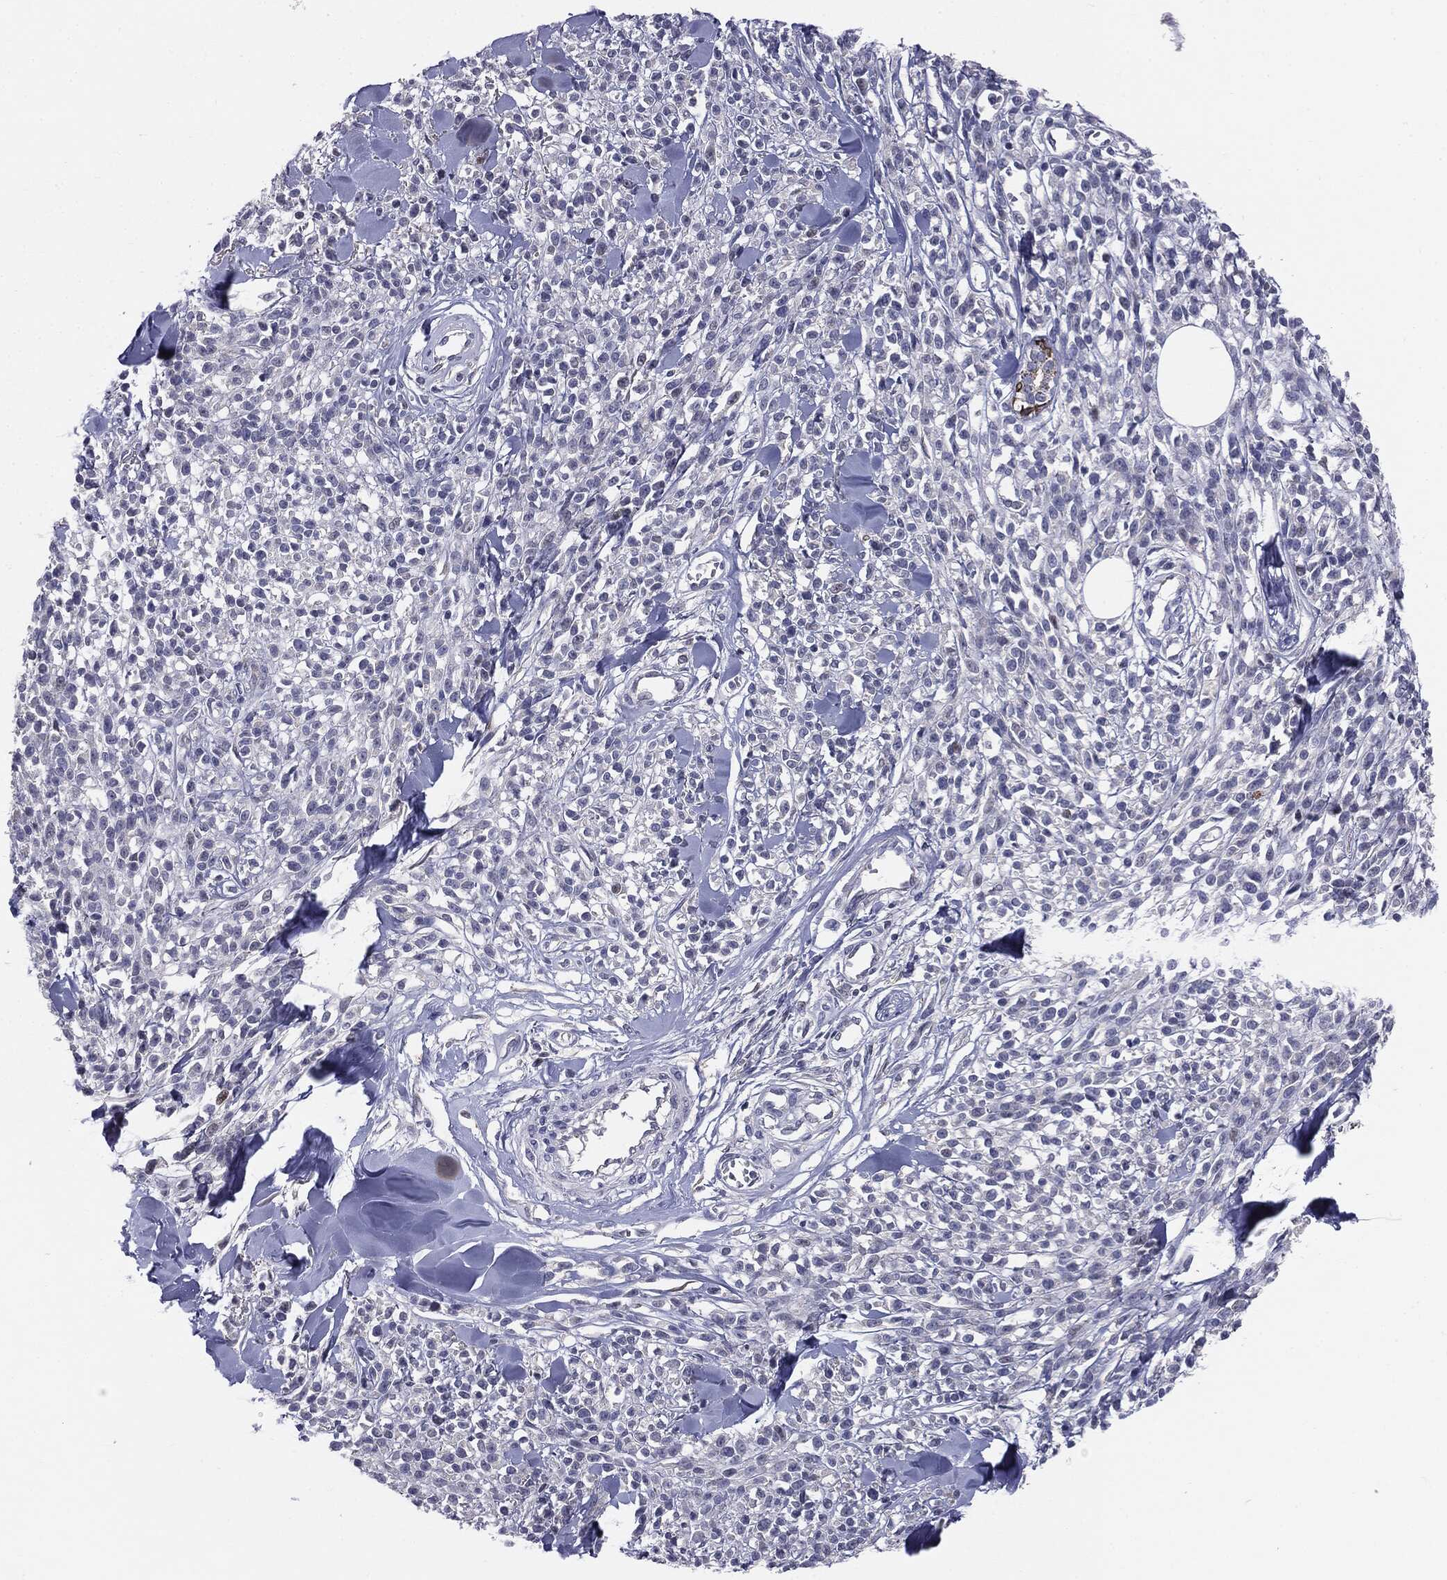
{"staining": {"intensity": "negative", "quantity": "none", "location": "none"}, "tissue": "melanoma", "cell_type": "Tumor cells", "image_type": "cancer", "snomed": [{"axis": "morphology", "description": "Malignant melanoma, NOS"}, {"axis": "topography", "description": "Skin"}, {"axis": "topography", "description": "Skin of trunk"}], "caption": "Protein analysis of melanoma exhibits no significant staining in tumor cells.", "gene": "KRT5", "patient": {"sex": "male", "age": 74}}